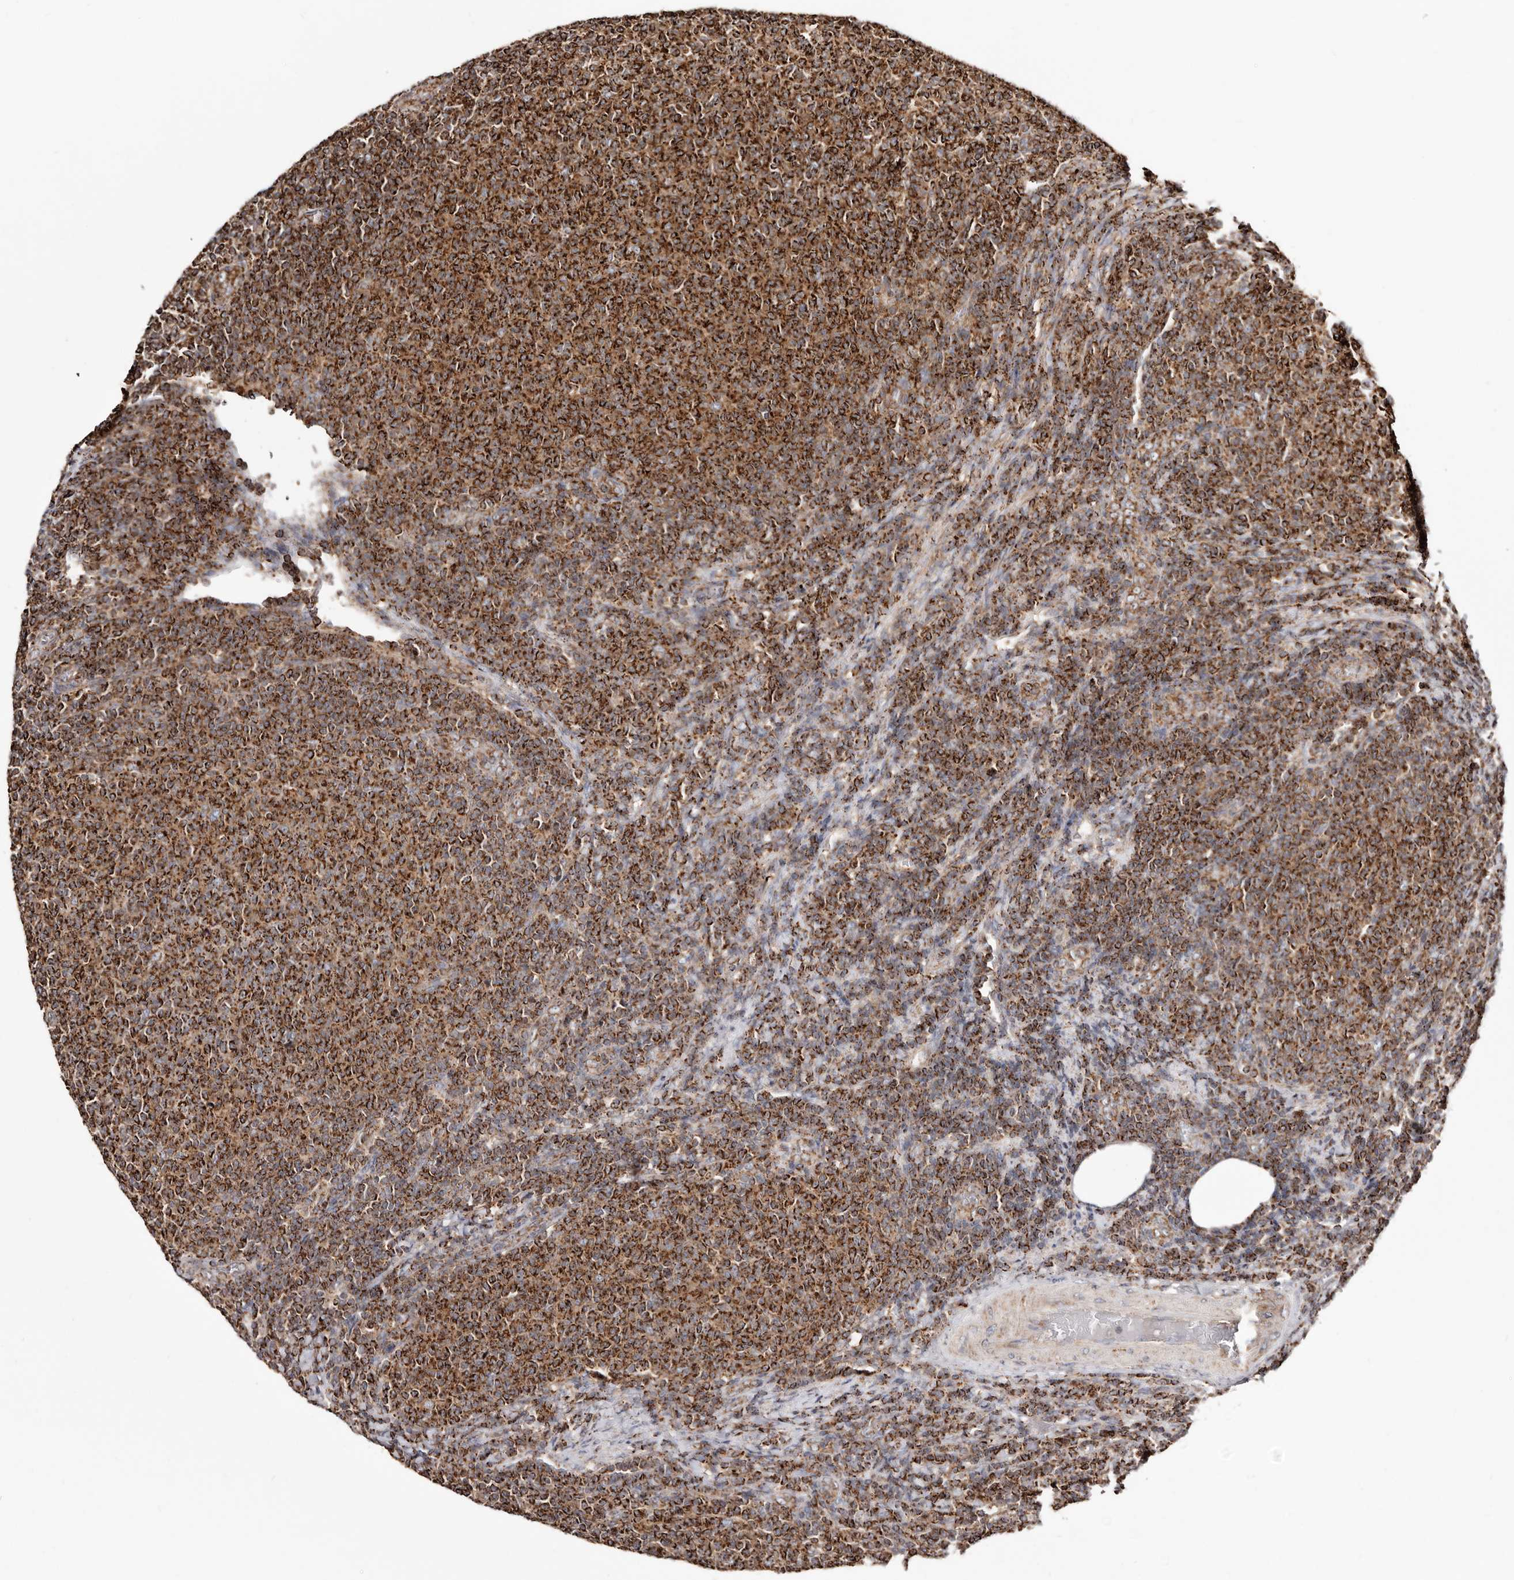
{"staining": {"intensity": "strong", "quantity": ">75%", "location": "cytoplasmic/membranous"}, "tissue": "lymphoma", "cell_type": "Tumor cells", "image_type": "cancer", "snomed": [{"axis": "morphology", "description": "Malignant lymphoma, non-Hodgkin's type, Low grade"}, {"axis": "topography", "description": "Lymph node"}], "caption": "Brown immunohistochemical staining in human malignant lymphoma, non-Hodgkin's type (low-grade) displays strong cytoplasmic/membranous expression in approximately >75% of tumor cells.", "gene": "PRKACB", "patient": {"sex": "male", "age": 66}}